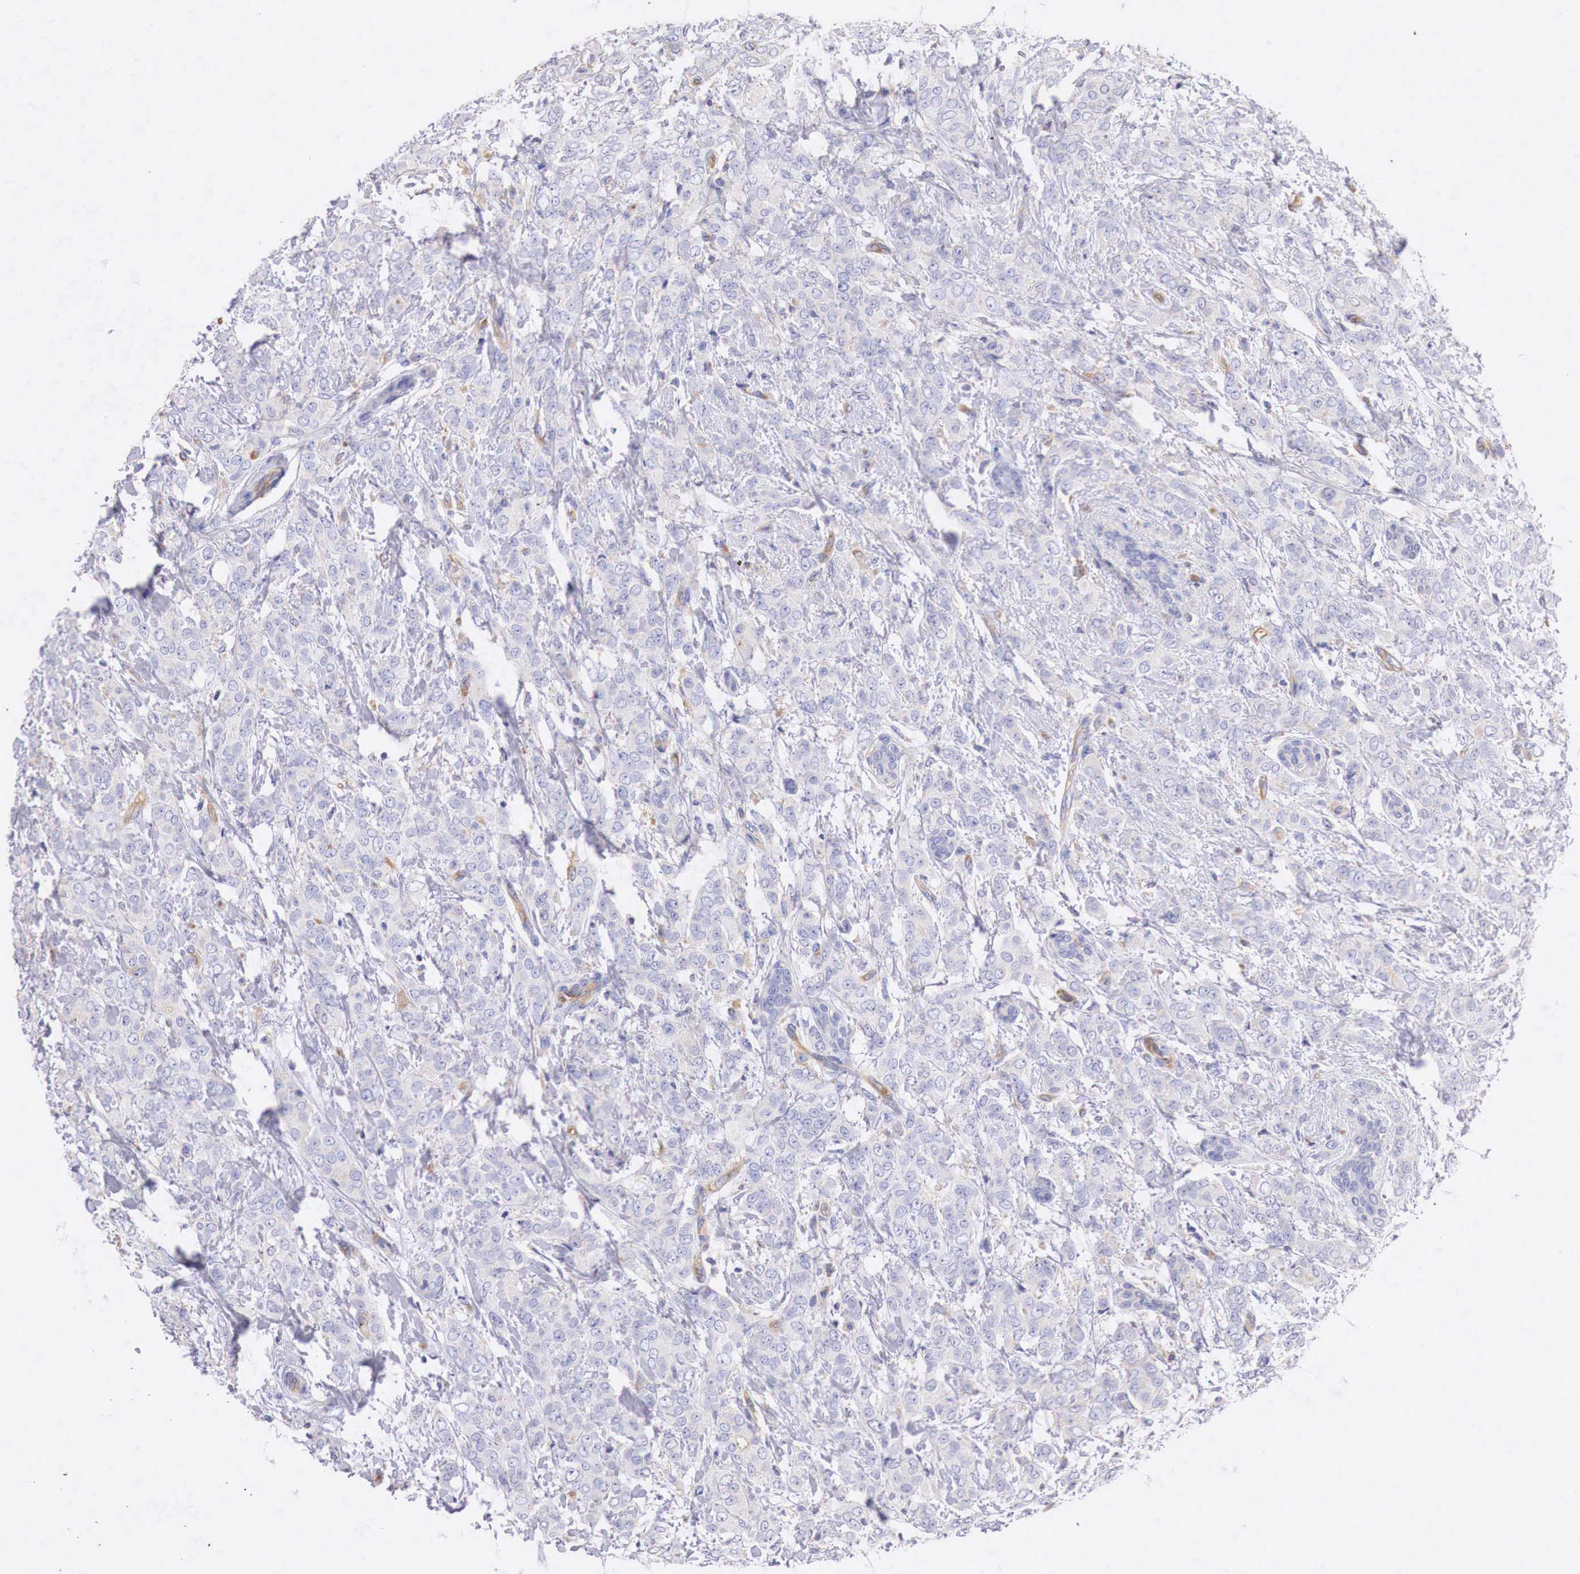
{"staining": {"intensity": "negative", "quantity": "none", "location": "none"}, "tissue": "breast cancer", "cell_type": "Tumor cells", "image_type": "cancer", "snomed": [{"axis": "morphology", "description": "Duct carcinoma"}, {"axis": "topography", "description": "Breast"}], "caption": "Tumor cells are negative for brown protein staining in breast cancer (intraductal carcinoma). Nuclei are stained in blue.", "gene": "RDX", "patient": {"sex": "female", "age": 53}}